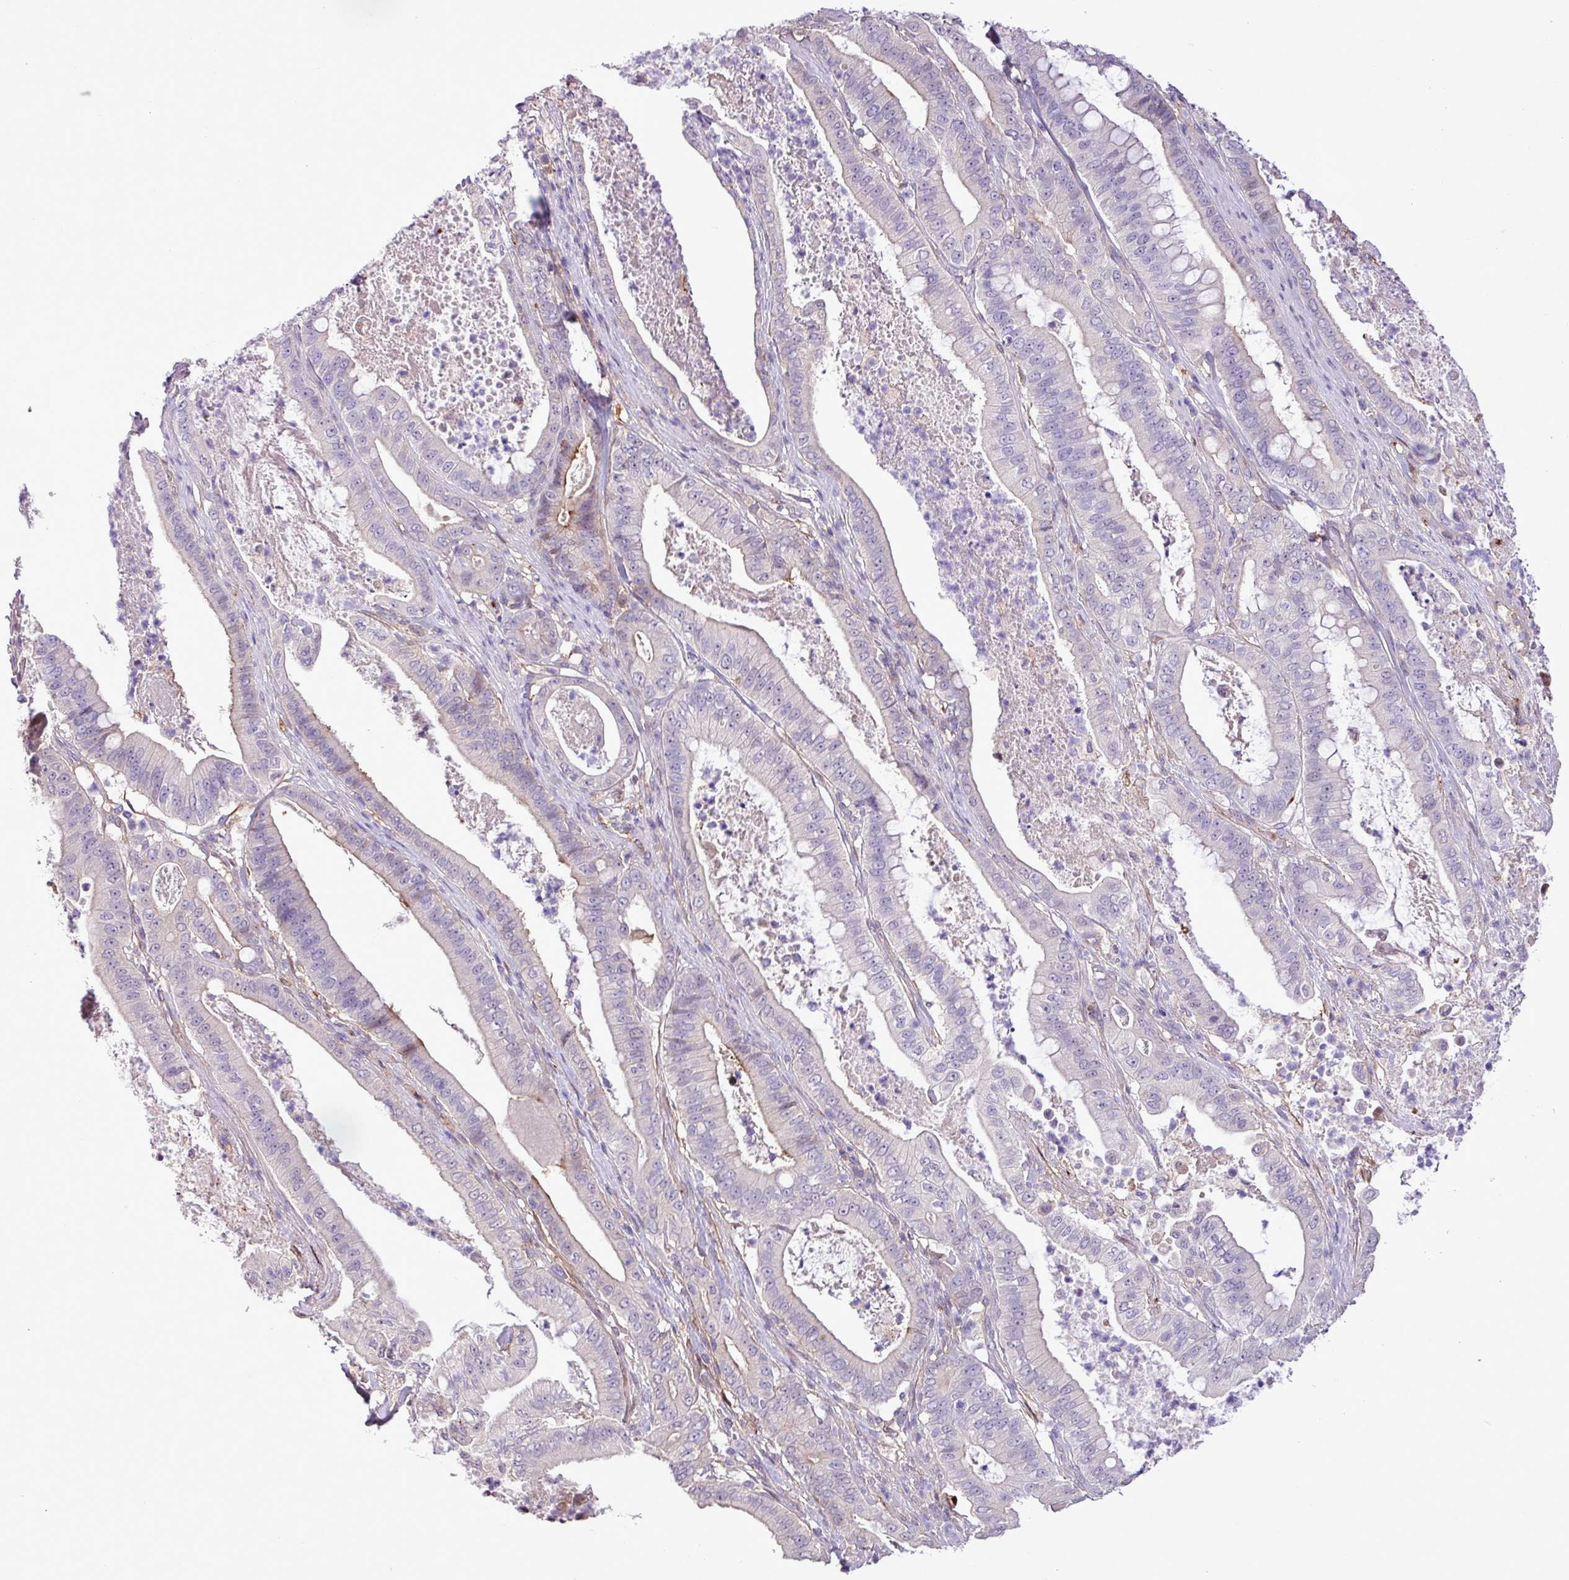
{"staining": {"intensity": "negative", "quantity": "none", "location": "none"}, "tissue": "pancreatic cancer", "cell_type": "Tumor cells", "image_type": "cancer", "snomed": [{"axis": "morphology", "description": "Adenocarcinoma, NOS"}, {"axis": "topography", "description": "Pancreas"}], "caption": "DAB (3,3'-diaminobenzidine) immunohistochemical staining of pancreatic cancer shows no significant staining in tumor cells.", "gene": "RPP25L", "patient": {"sex": "male", "age": 71}}